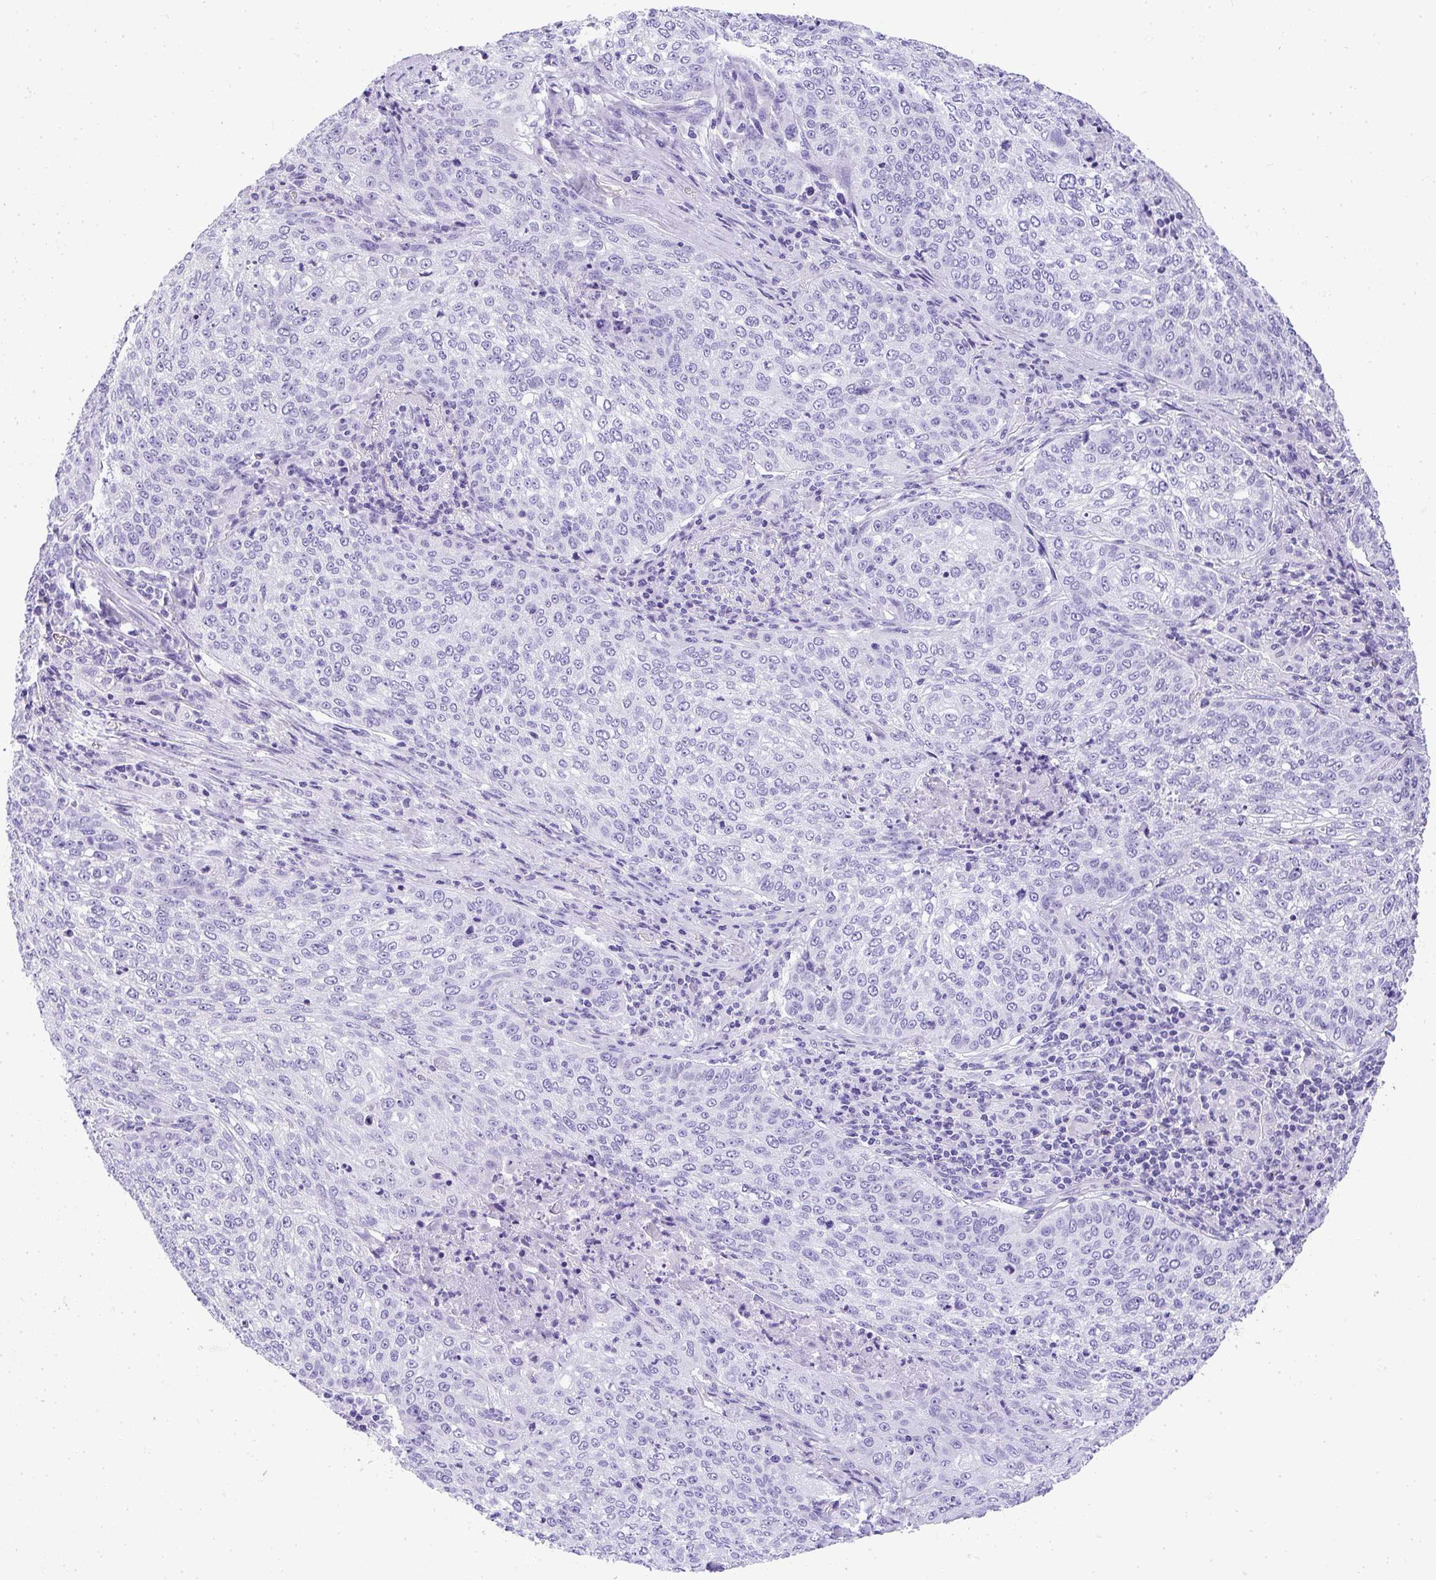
{"staining": {"intensity": "negative", "quantity": "none", "location": "none"}, "tissue": "lung cancer", "cell_type": "Tumor cells", "image_type": "cancer", "snomed": [{"axis": "morphology", "description": "Squamous cell carcinoma, NOS"}, {"axis": "topography", "description": "Lung"}], "caption": "A histopathology image of lung cancer (squamous cell carcinoma) stained for a protein shows no brown staining in tumor cells.", "gene": "AVIL", "patient": {"sex": "male", "age": 63}}